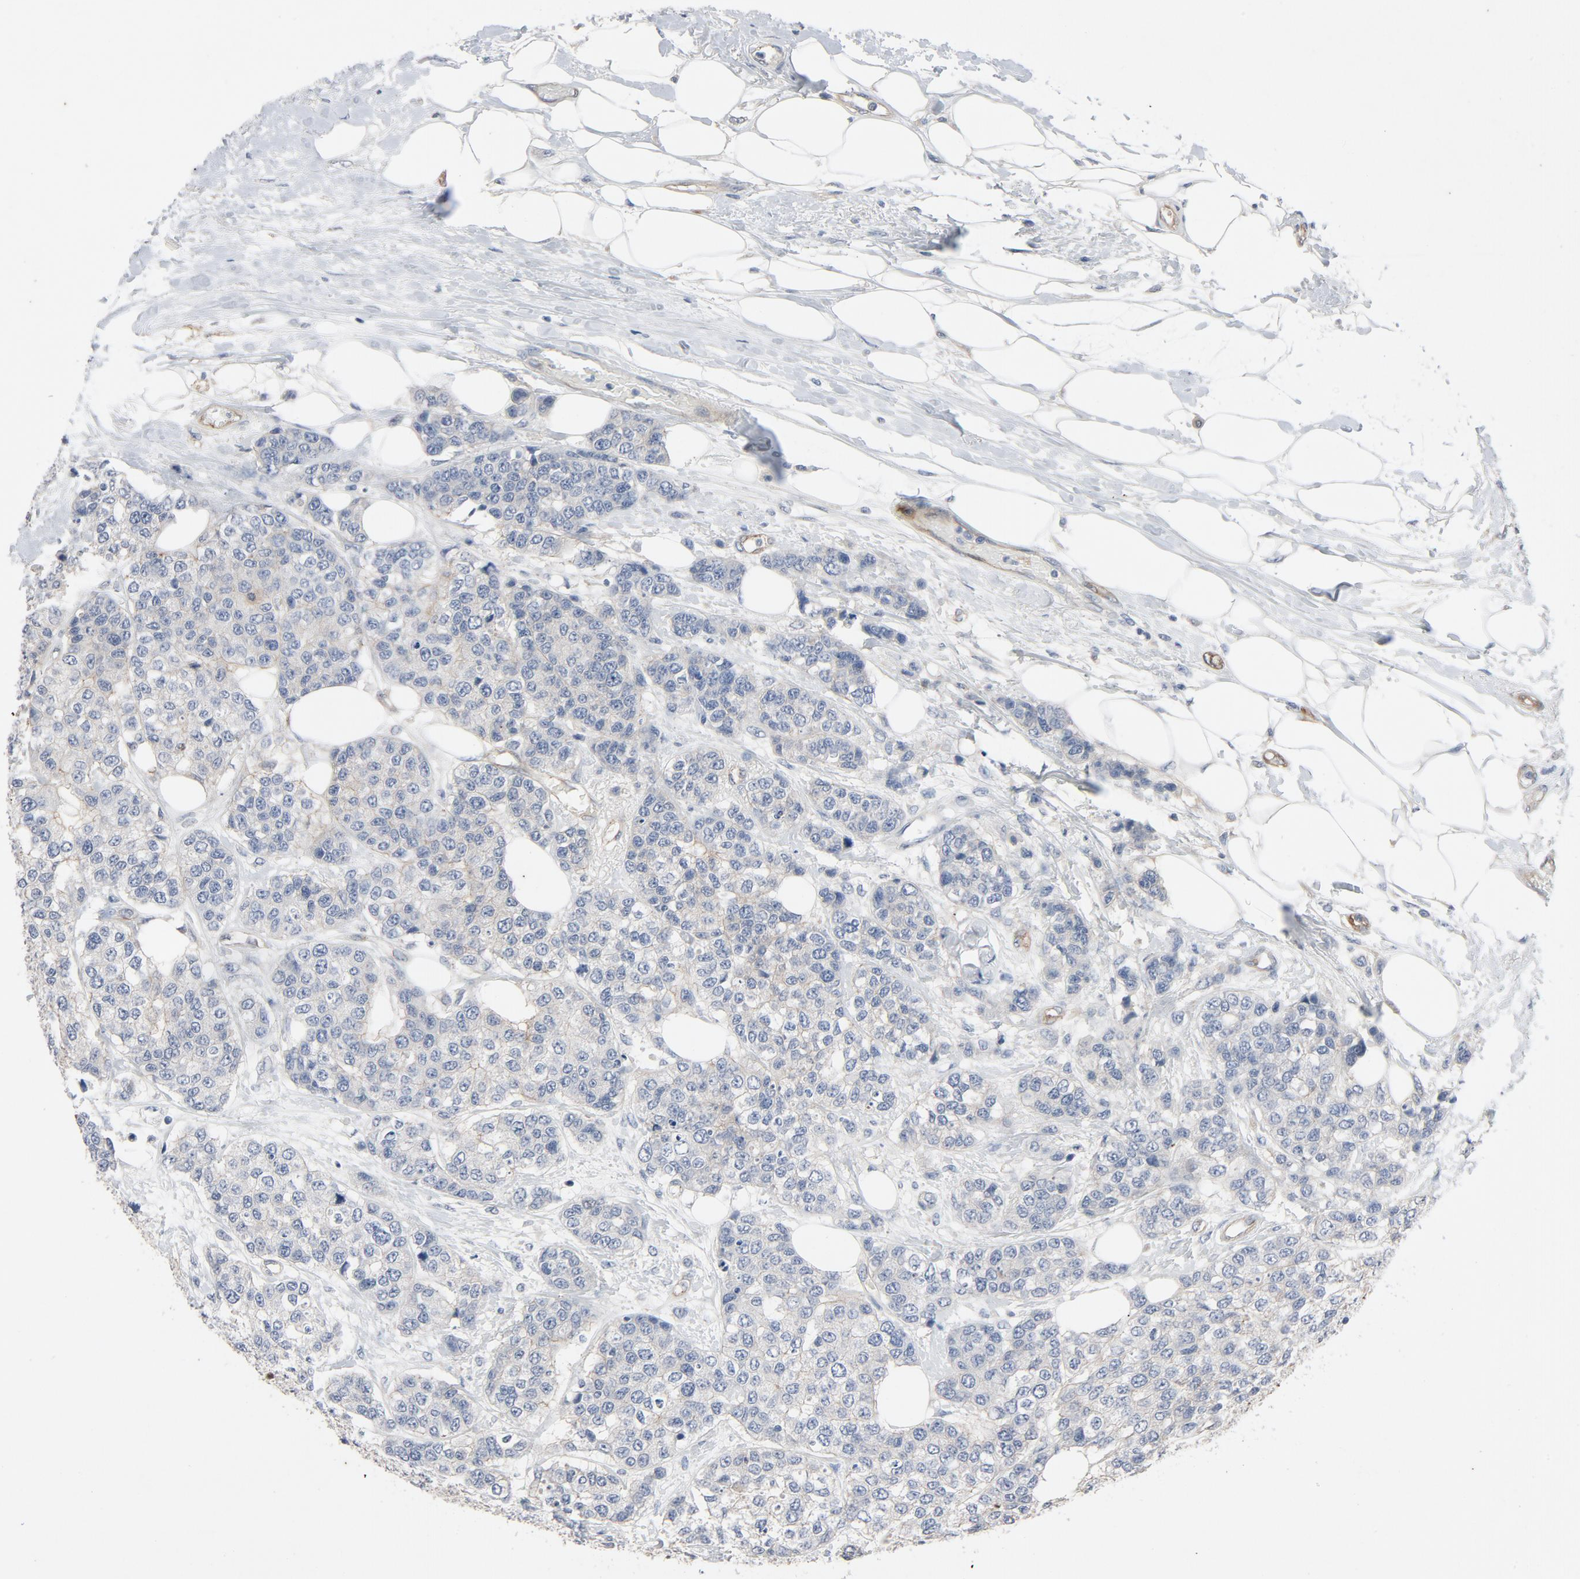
{"staining": {"intensity": "negative", "quantity": "none", "location": "none"}, "tissue": "breast cancer", "cell_type": "Tumor cells", "image_type": "cancer", "snomed": [{"axis": "morphology", "description": "Duct carcinoma"}, {"axis": "topography", "description": "Breast"}], "caption": "The histopathology image displays no staining of tumor cells in breast invasive ductal carcinoma.", "gene": "KDR", "patient": {"sex": "female", "age": 51}}